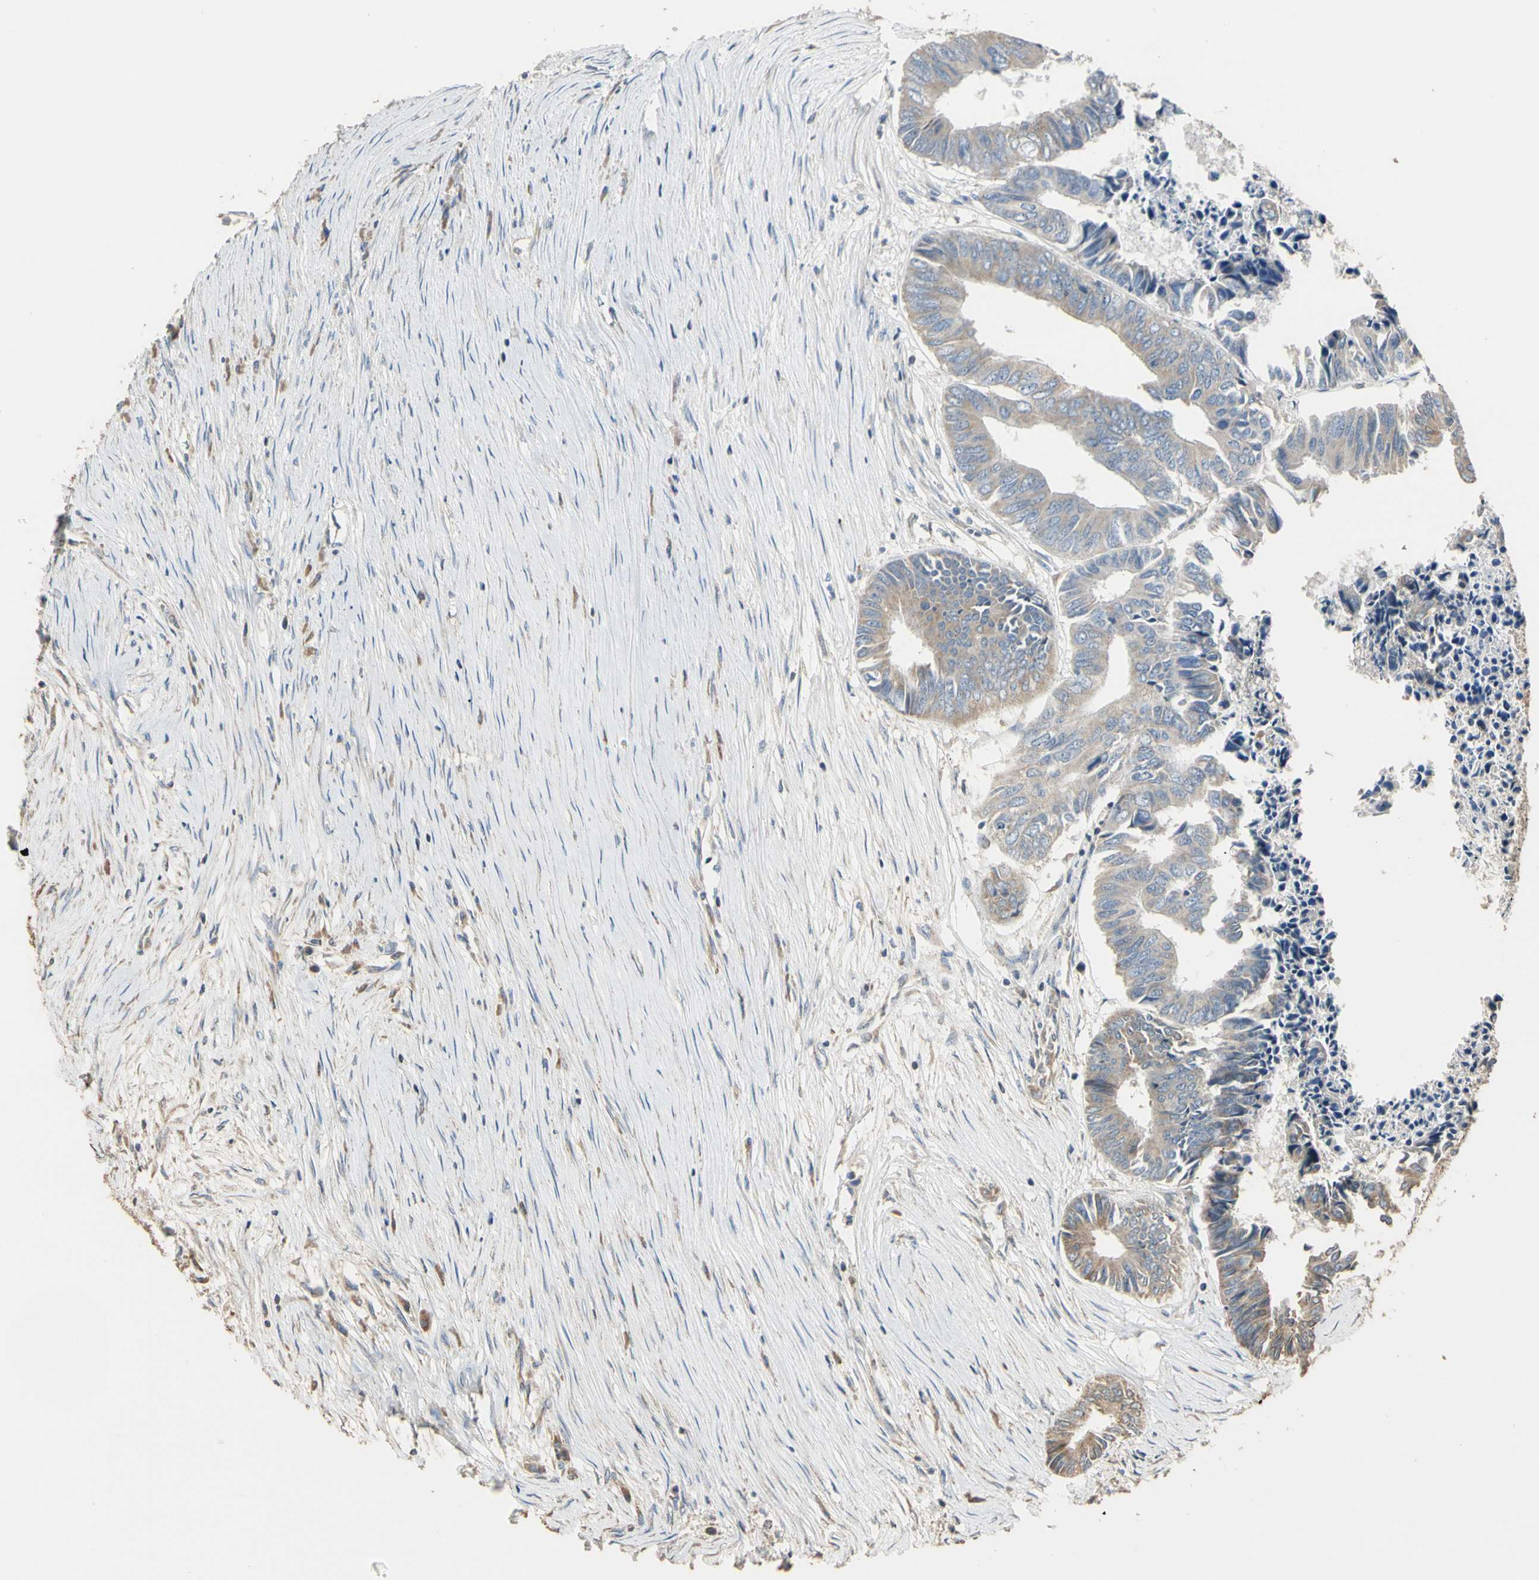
{"staining": {"intensity": "moderate", "quantity": ">75%", "location": "cytoplasmic/membranous"}, "tissue": "colorectal cancer", "cell_type": "Tumor cells", "image_type": "cancer", "snomed": [{"axis": "morphology", "description": "Adenocarcinoma, NOS"}, {"axis": "topography", "description": "Rectum"}], "caption": "A high-resolution photomicrograph shows immunohistochemistry staining of colorectal cancer (adenocarcinoma), which displays moderate cytoplasmic/membranous staining in approximately >75% of tumor cells.", "gene": "STX18", "patient": {"sex": "male", "age": 63}}